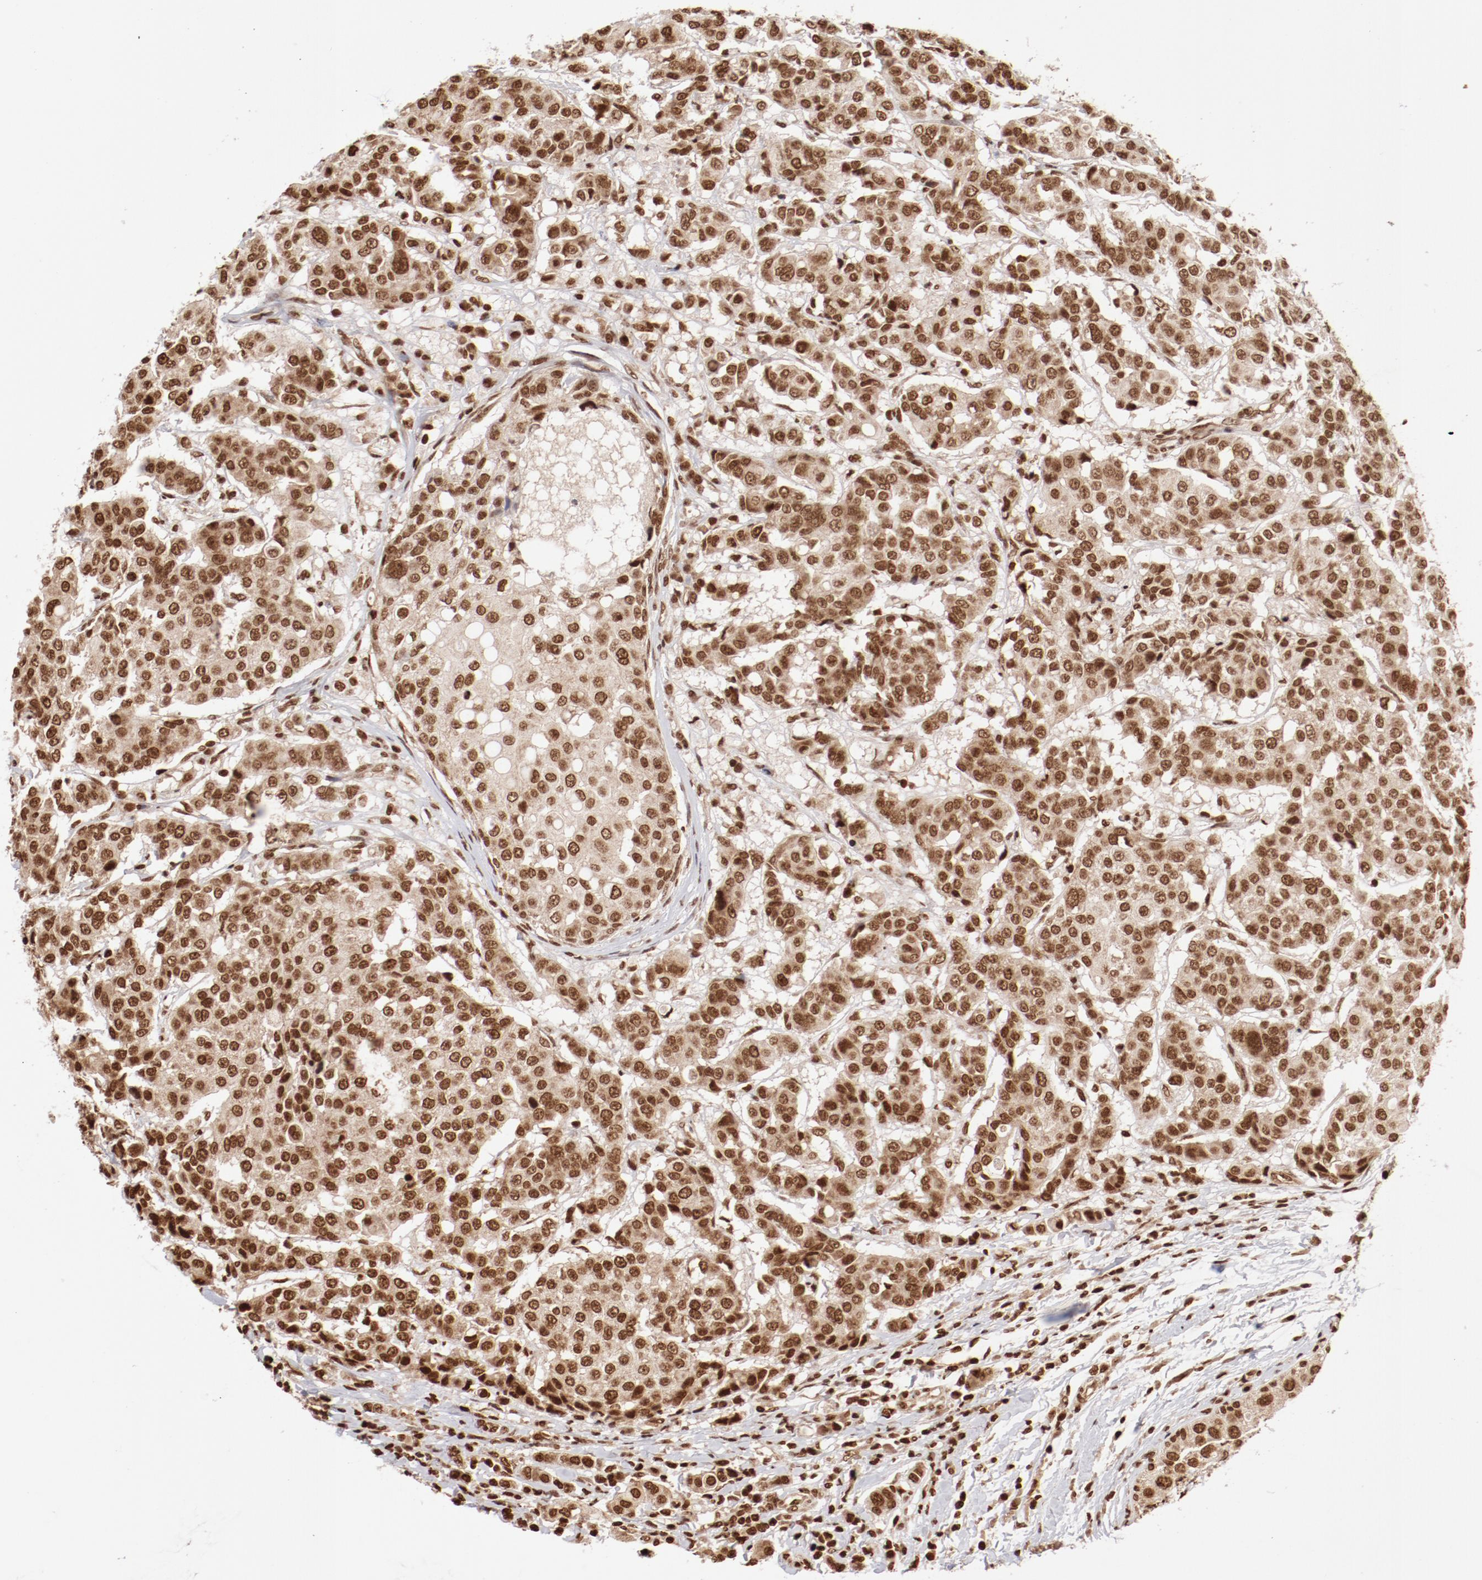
{"staining": {"intensity": "moderate", "quantity": ">75%", "location": "nuclear"}, "tissue": "breast cancer", "cell_type": "Tumor cells", "image_type": "cancer", "snomed": [{"axis": "morphology", "description": "Duct carcinoma"}, {"axis": "topography", "description": "Breast"}], "caption": "Immunohistochemical staining of human breast cancer reveals medium levels of moderate nuclear positivity in about >75% of tumor cells.", "gene": "ABL2", "patient": {"sex": "female", "age": 27}}